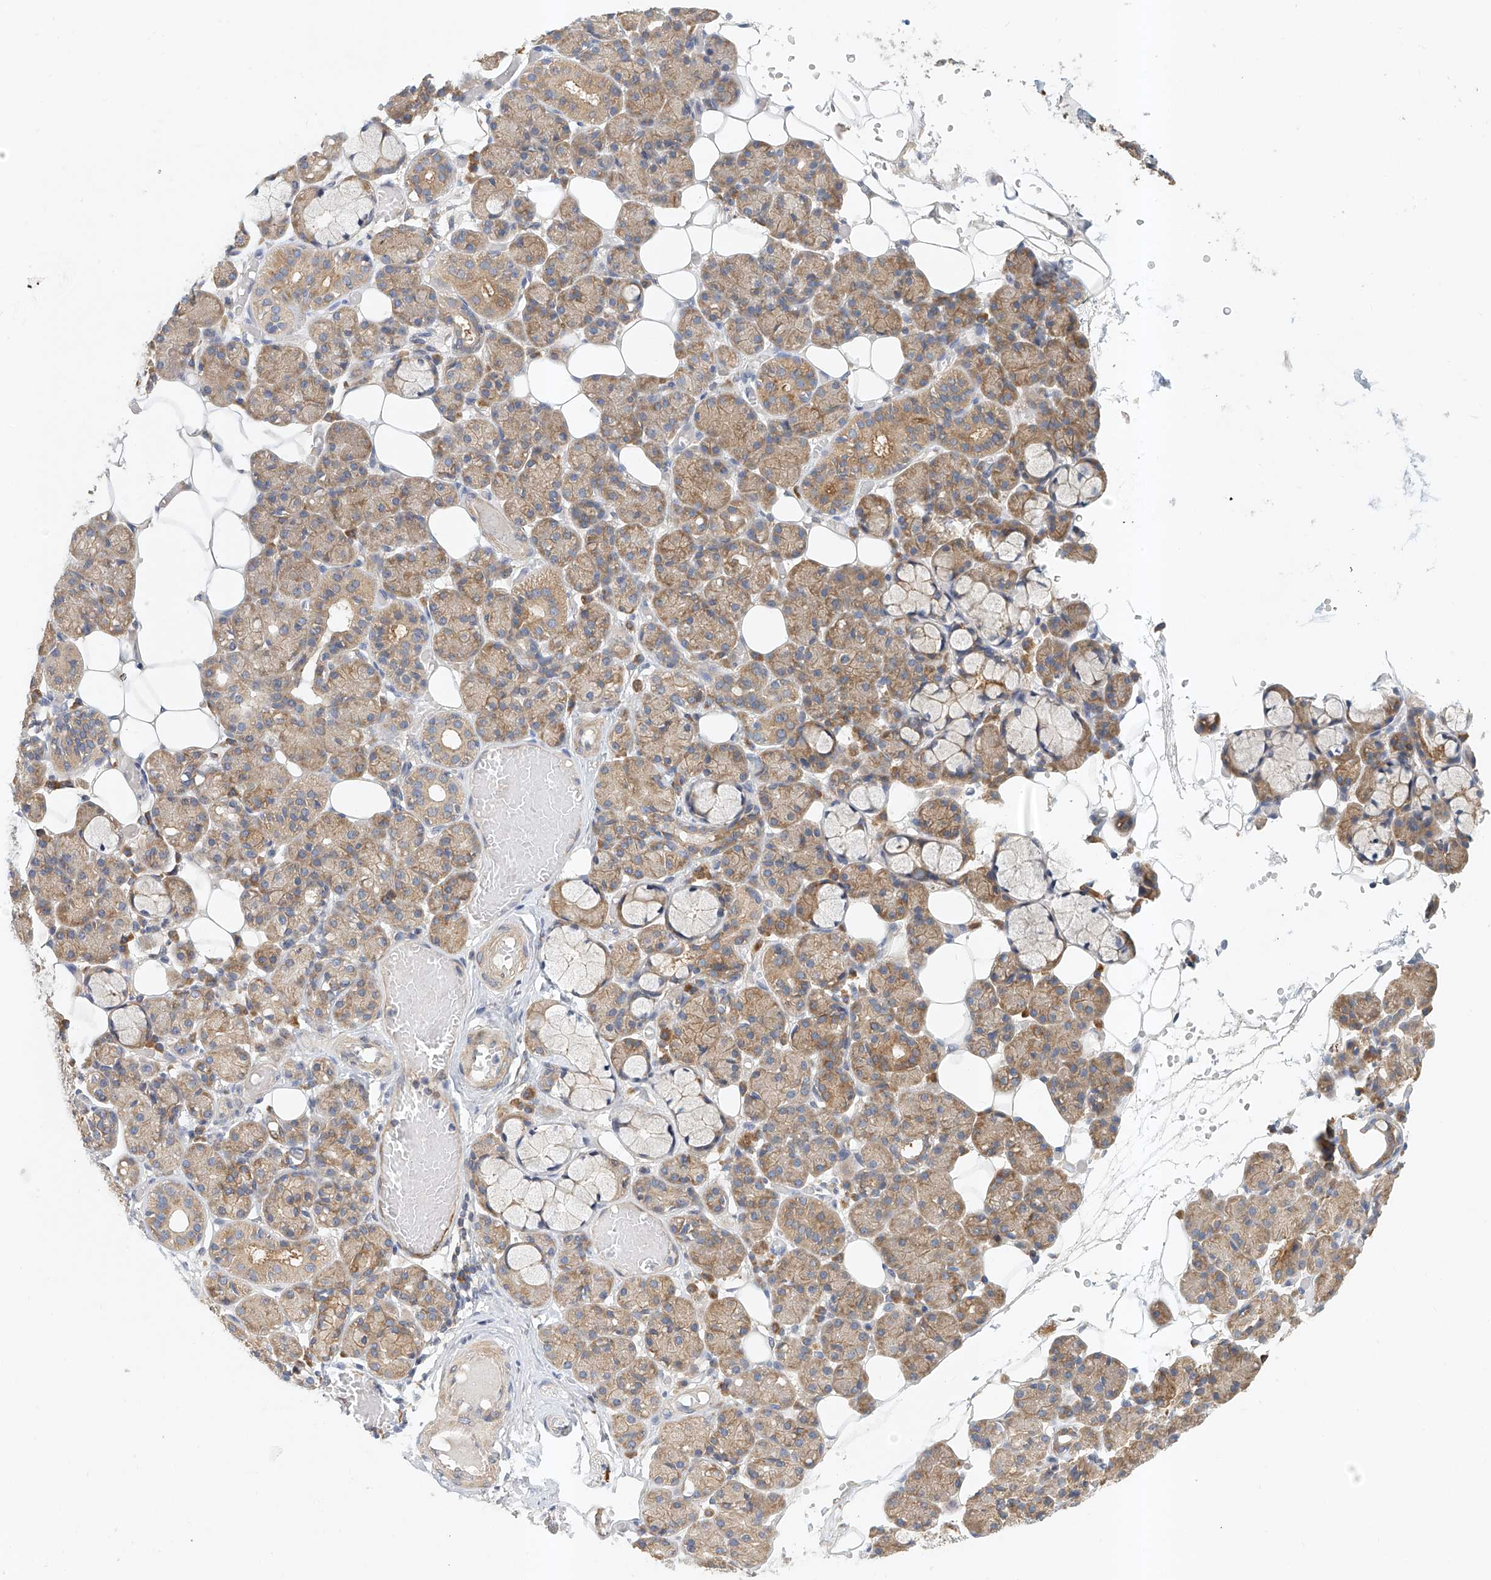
{"staining": {"intensity": "moderate", "quantity": "25%-75%", "location": "cytoplasmic/membranous"}, "tissue": "salivary gland", "cell_type": "Glandular cells", "image_type": "normal", "snomed": [{"axis": "morphology", "description": "Normal tissue, NOS"}, {"axis": "topography", "description": "Salivary gland"}], "caption": "Immunohistochemistry (IHC) image of normal salivary gland: salivary gland stained using immunohistochemistry (IHC) reveals medium levels of moderate protein expression localized specifically in the cytoplasmic/membranous of glandular cells, appearing as a cytoplasmic/membranous brown color.", "gene": "CARMIL1", "patient": {"sex": "male", "age": 63}}